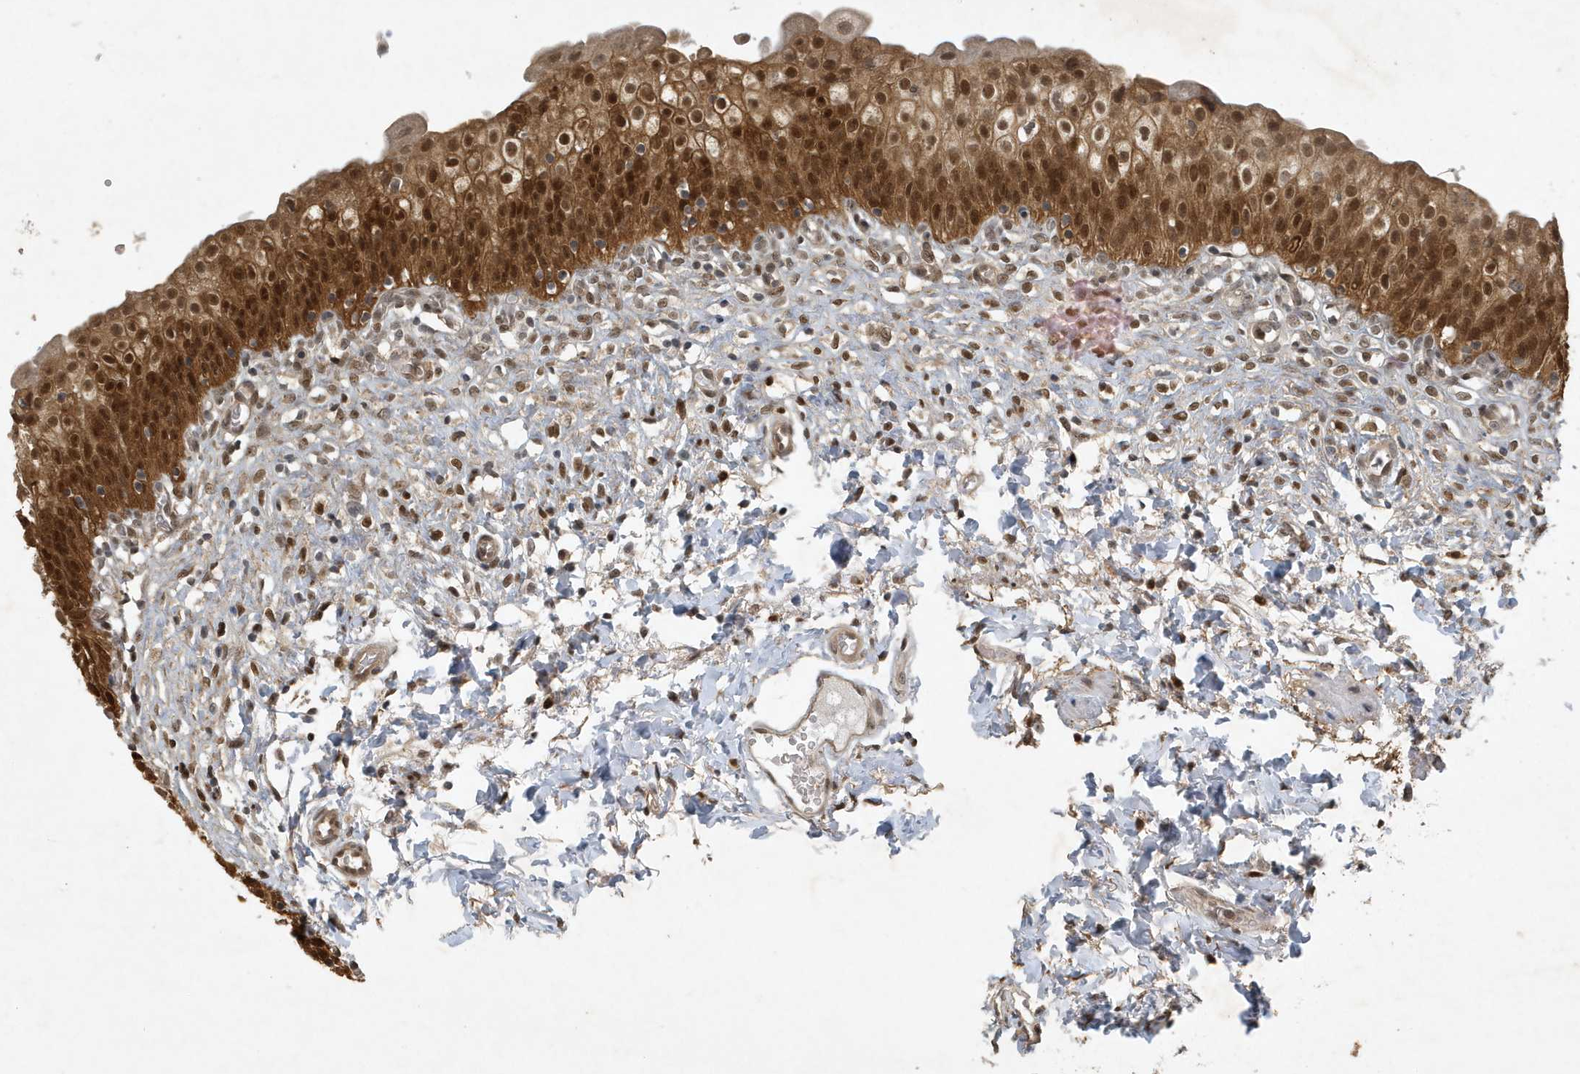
{"staining": {"intensity": "strong", "quantity": ">75%", "location": "cytoplasmic/membranous,nuclear"}, "tissue": "urinary bladder", "cell_type": "Urothelial cells", "image_type": "normal", "snomed": [{"axis": "morphology", "description": "Normal tissue, NOS"}, {"axis": "topography", "description": "Urinary bladder"}], "caption": "Immunohistochemical staining of normal human urinary bladder reveals strong cytoplasmic/membranous,nuclear protein positivity in about >75% of urothelial cells. (brown staining indicates protein expression, while blue staining denotes nuclei).", "gene": "HSPA1A", "patient": {"sex": "male", "age": 55}}